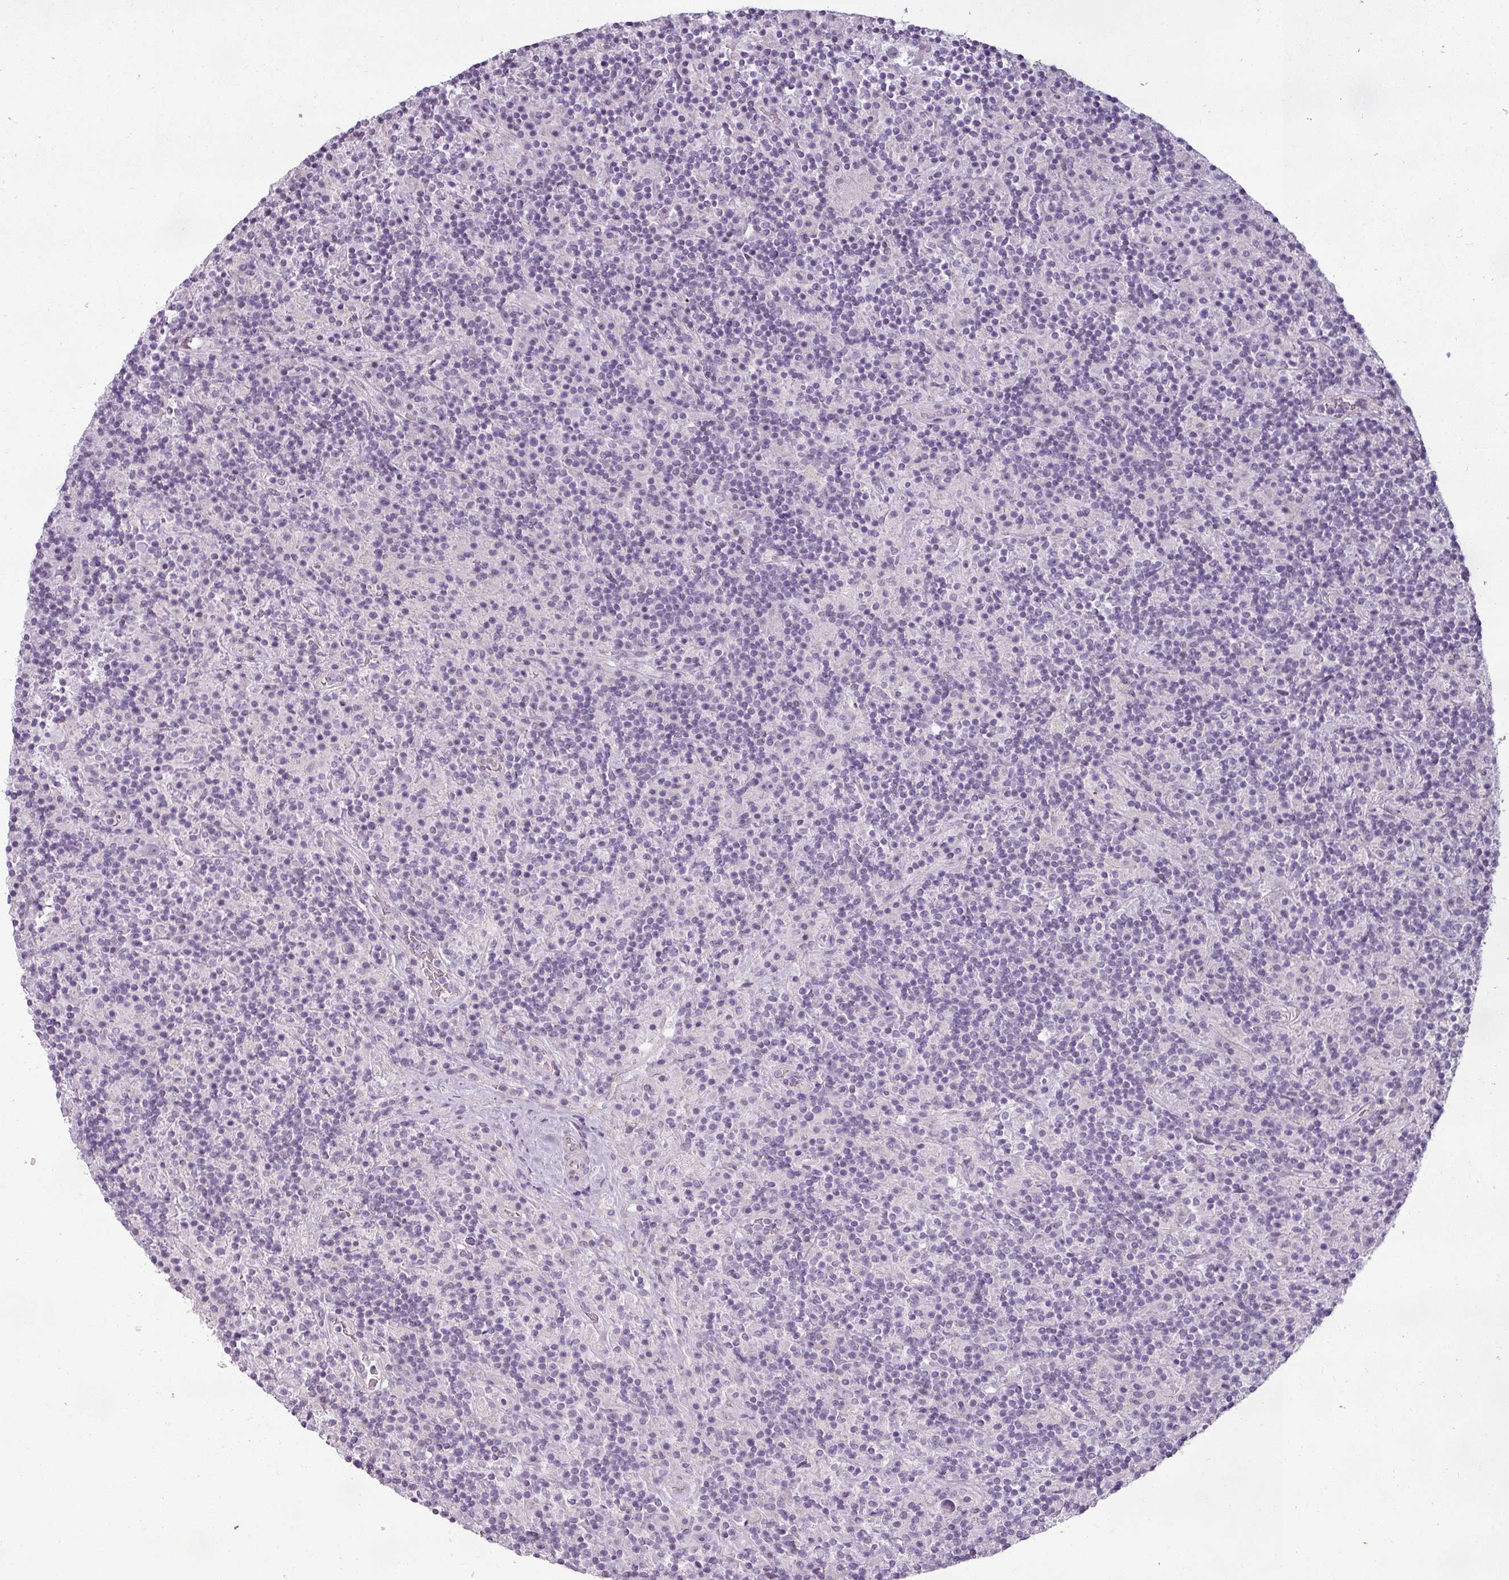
{"staining": {"intensity": "negative", "quantity": "none", "location": "none"}, "tissue": "lymphoma", "cell_type": "Tumor cells", "image_type": "cancer", "snomed": [{"axis": "morphology", "description": "Hodgkin's disease, NOS"}, {"axis": "topography", "description": "Lymph node"}], "caption": "This is an immunohistochemistry image of Hodgkin's disease. There is no staining in tumor cells.", "gene": "ASB1", "patient": {"sex": "male", "age": 70}}